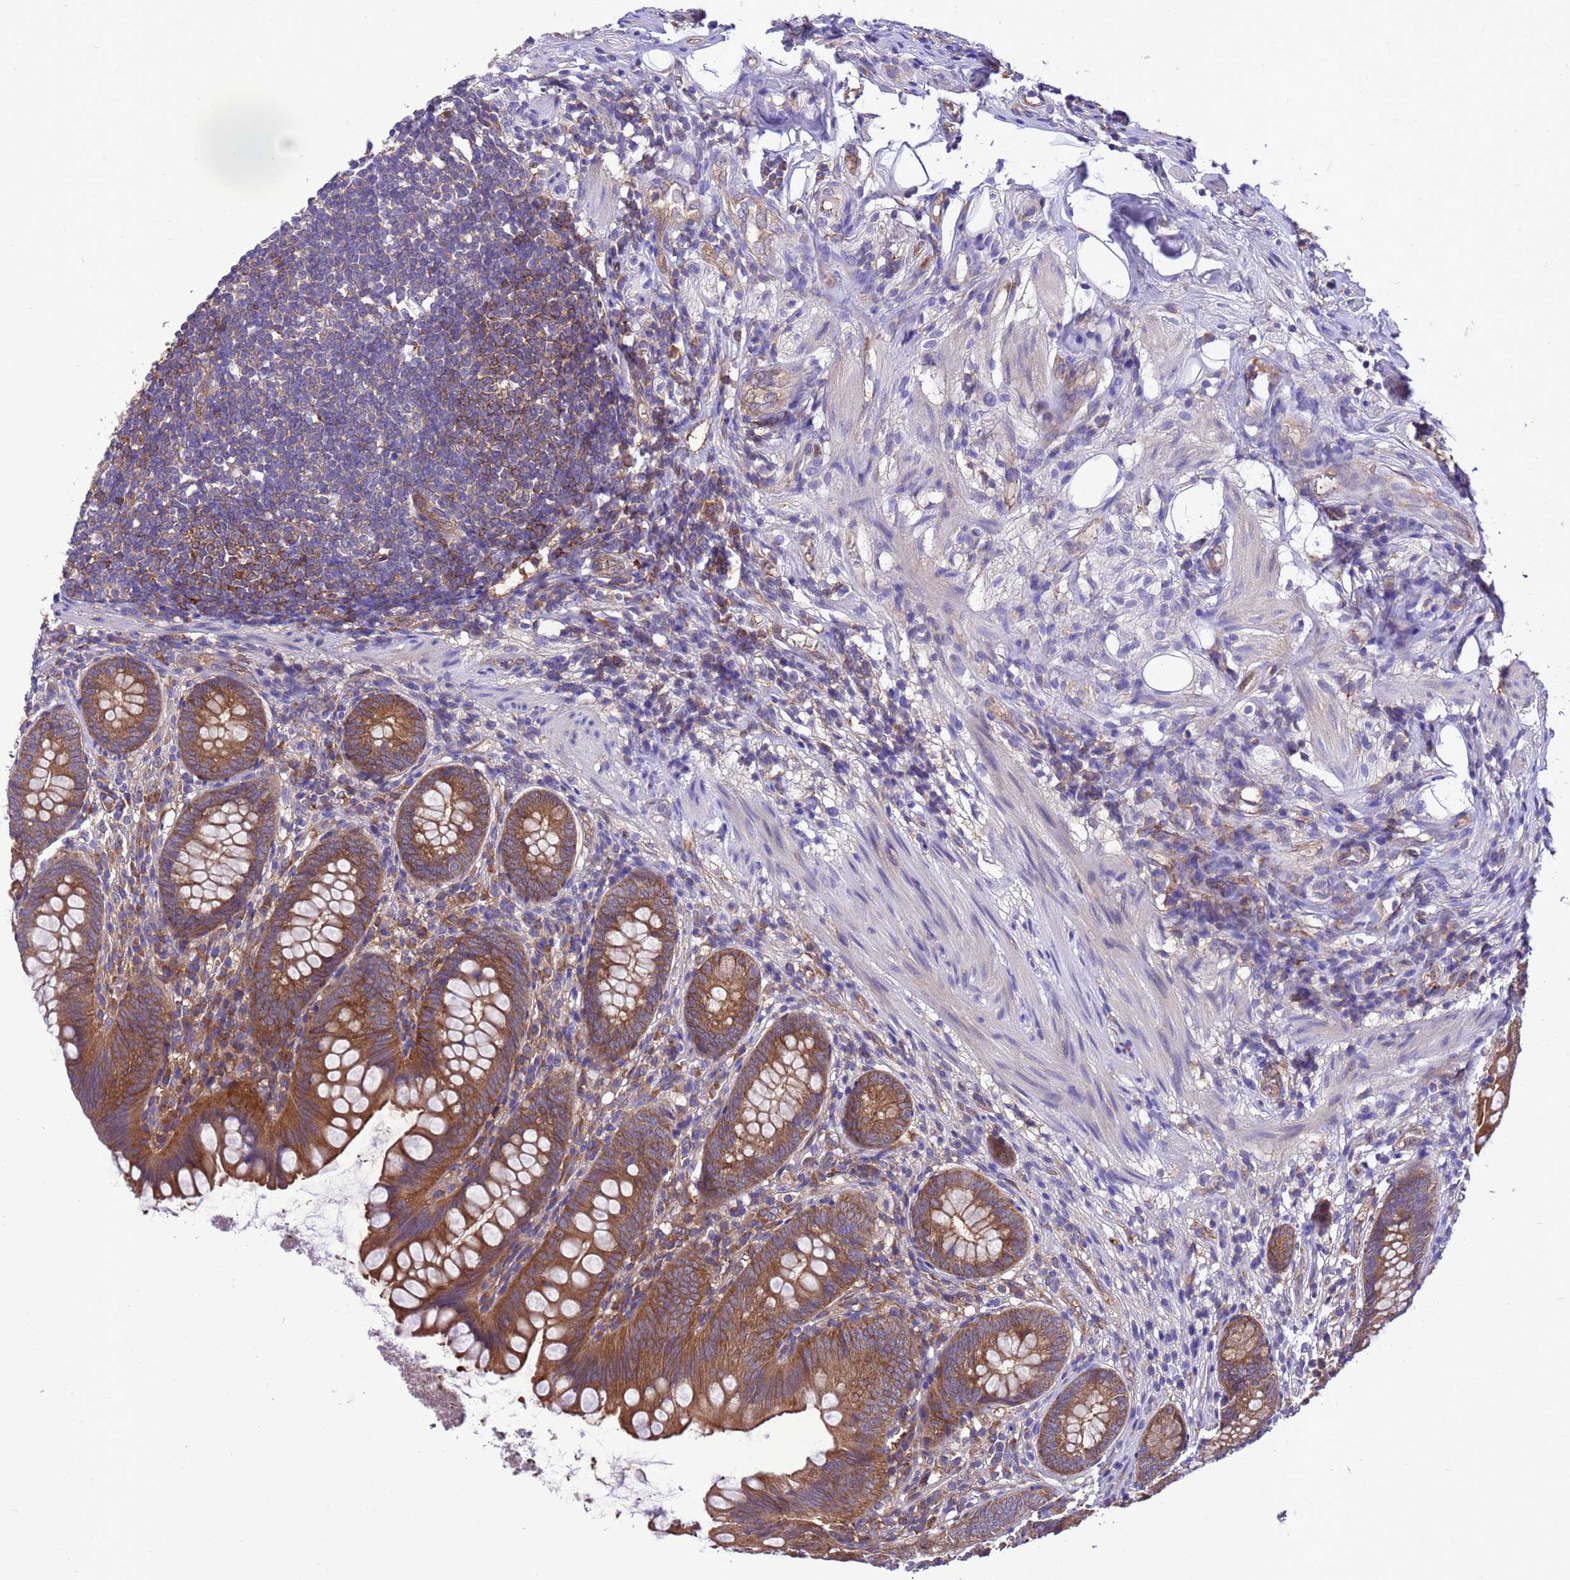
{"staining": {"intensity": "moderate", "quantity": ">75%", "location": "cytoplasmic/membranous"}, "tissue": "appendix", "cell_type": "Glandular cells", "image_type": "normal", "snomed": [{"axis": "morphology", "description": "Normal tissue, NOS"}, {"axis": "topography", "description": "Appendix"}], "caption": "IHC image of unremarkable human appendix stained for a protein (brown), which shows medium levels of moderate cytoplasmic/membranous expression in about >75% of glandular cells.", "gene": "RABEP2", "patient": {"sex": "female", "age": 62}}